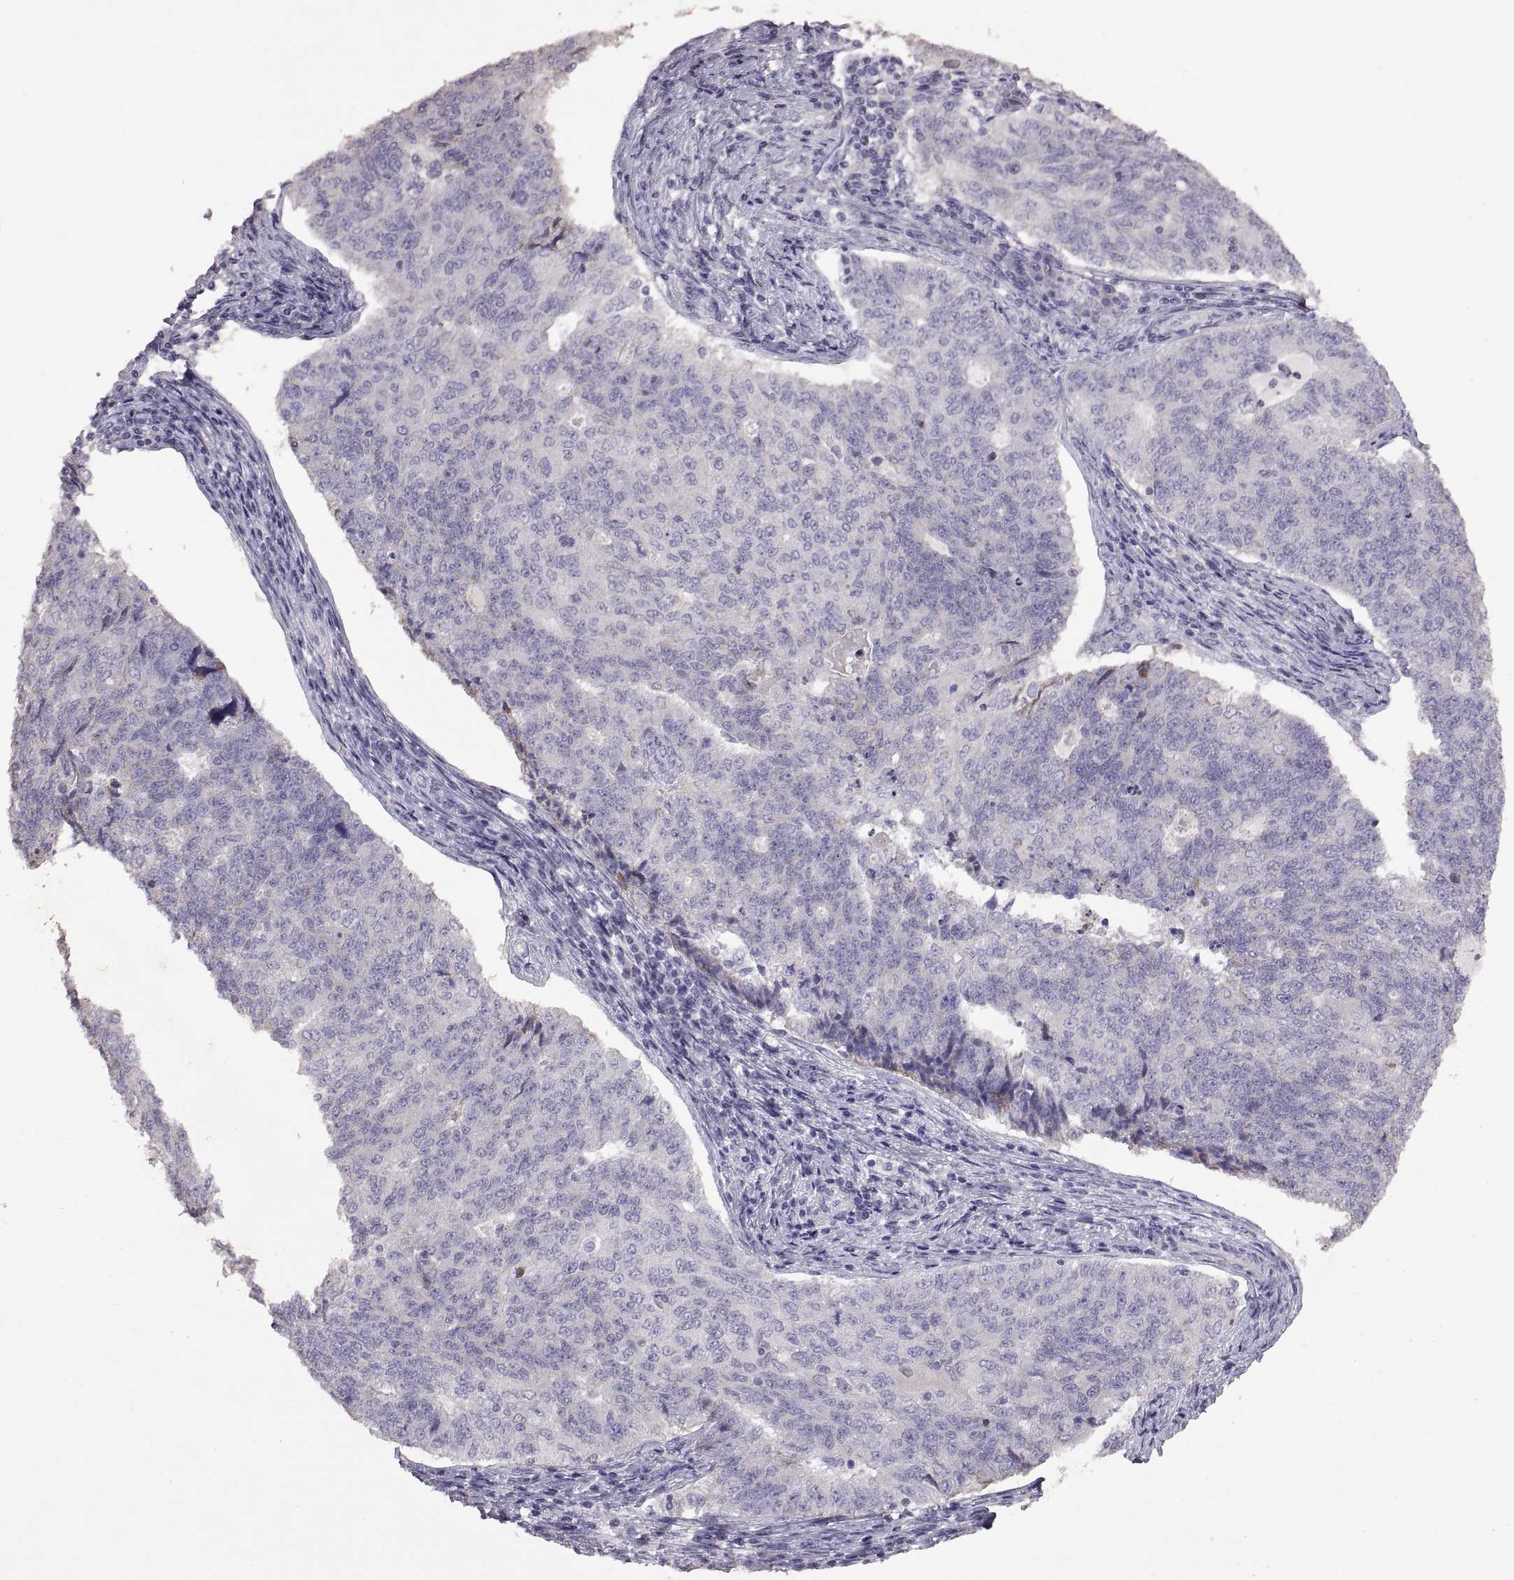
{"staining": {"intensity": "negative", "quantity": "none", "location": "none"}, "tissue": "endometrial cancer", "cell_type": "Tumor cells", "image_type": "cancer", "snomed": [{"axis": "morphology", "description": "Adenocarcinoma, NOS"}, {"axis": "topography", "description": "Endometrium"}], "caption": "Endometrial cancer (adenocarcinoma) was stained to show a protein in brown. There is no significant positivity in tumor cells.", "gene": "DEFB136", "patient": {"sex": "female", "age": 43}}